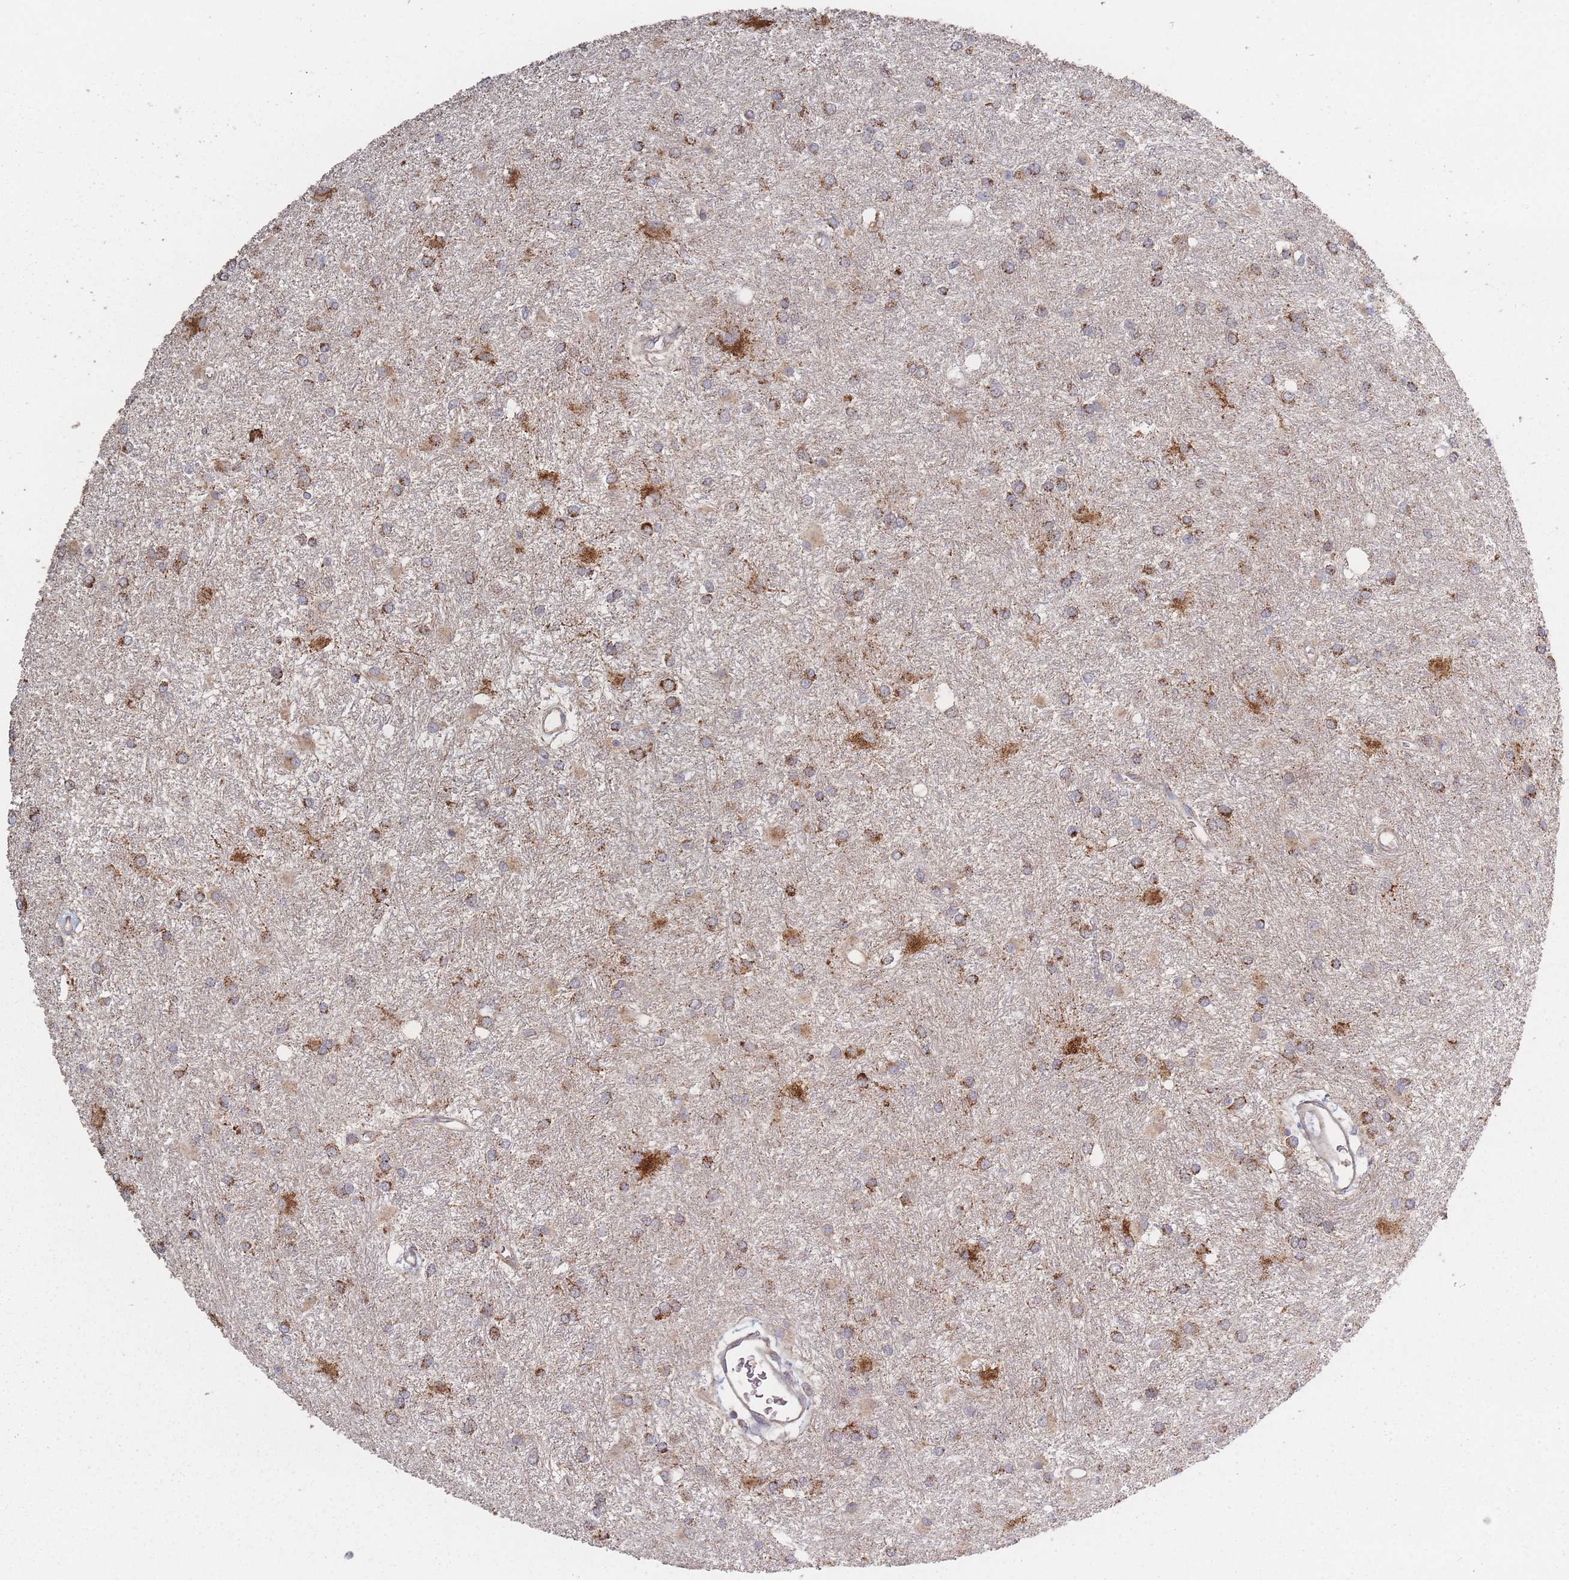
{"staining": {"intensity": "moderate", "quantity": ">75%", "location": "cytoplasmic/membranous"}, "tissue": "glioma", "cell_type": "Tumor cells", "image_type": "cancer", "snomed": [{"axis": "morphology", "description": "Glioma, malignant, High grade"}, {"axis": "topography", "description": "Brain"}], "caption": "Protein staining exhibits moderate cytoplasmic/membranous positivity in about >75% of tumor cells in malignant glioma (high-grade). (Stains: DAB (3,3'-diaminobenzidine) in brown, nuclei in blue, Microscopy: brightfield microscopy at high magnification).", "gene": "LYRM7", "patient": {"sex": "female", "age": 50}}